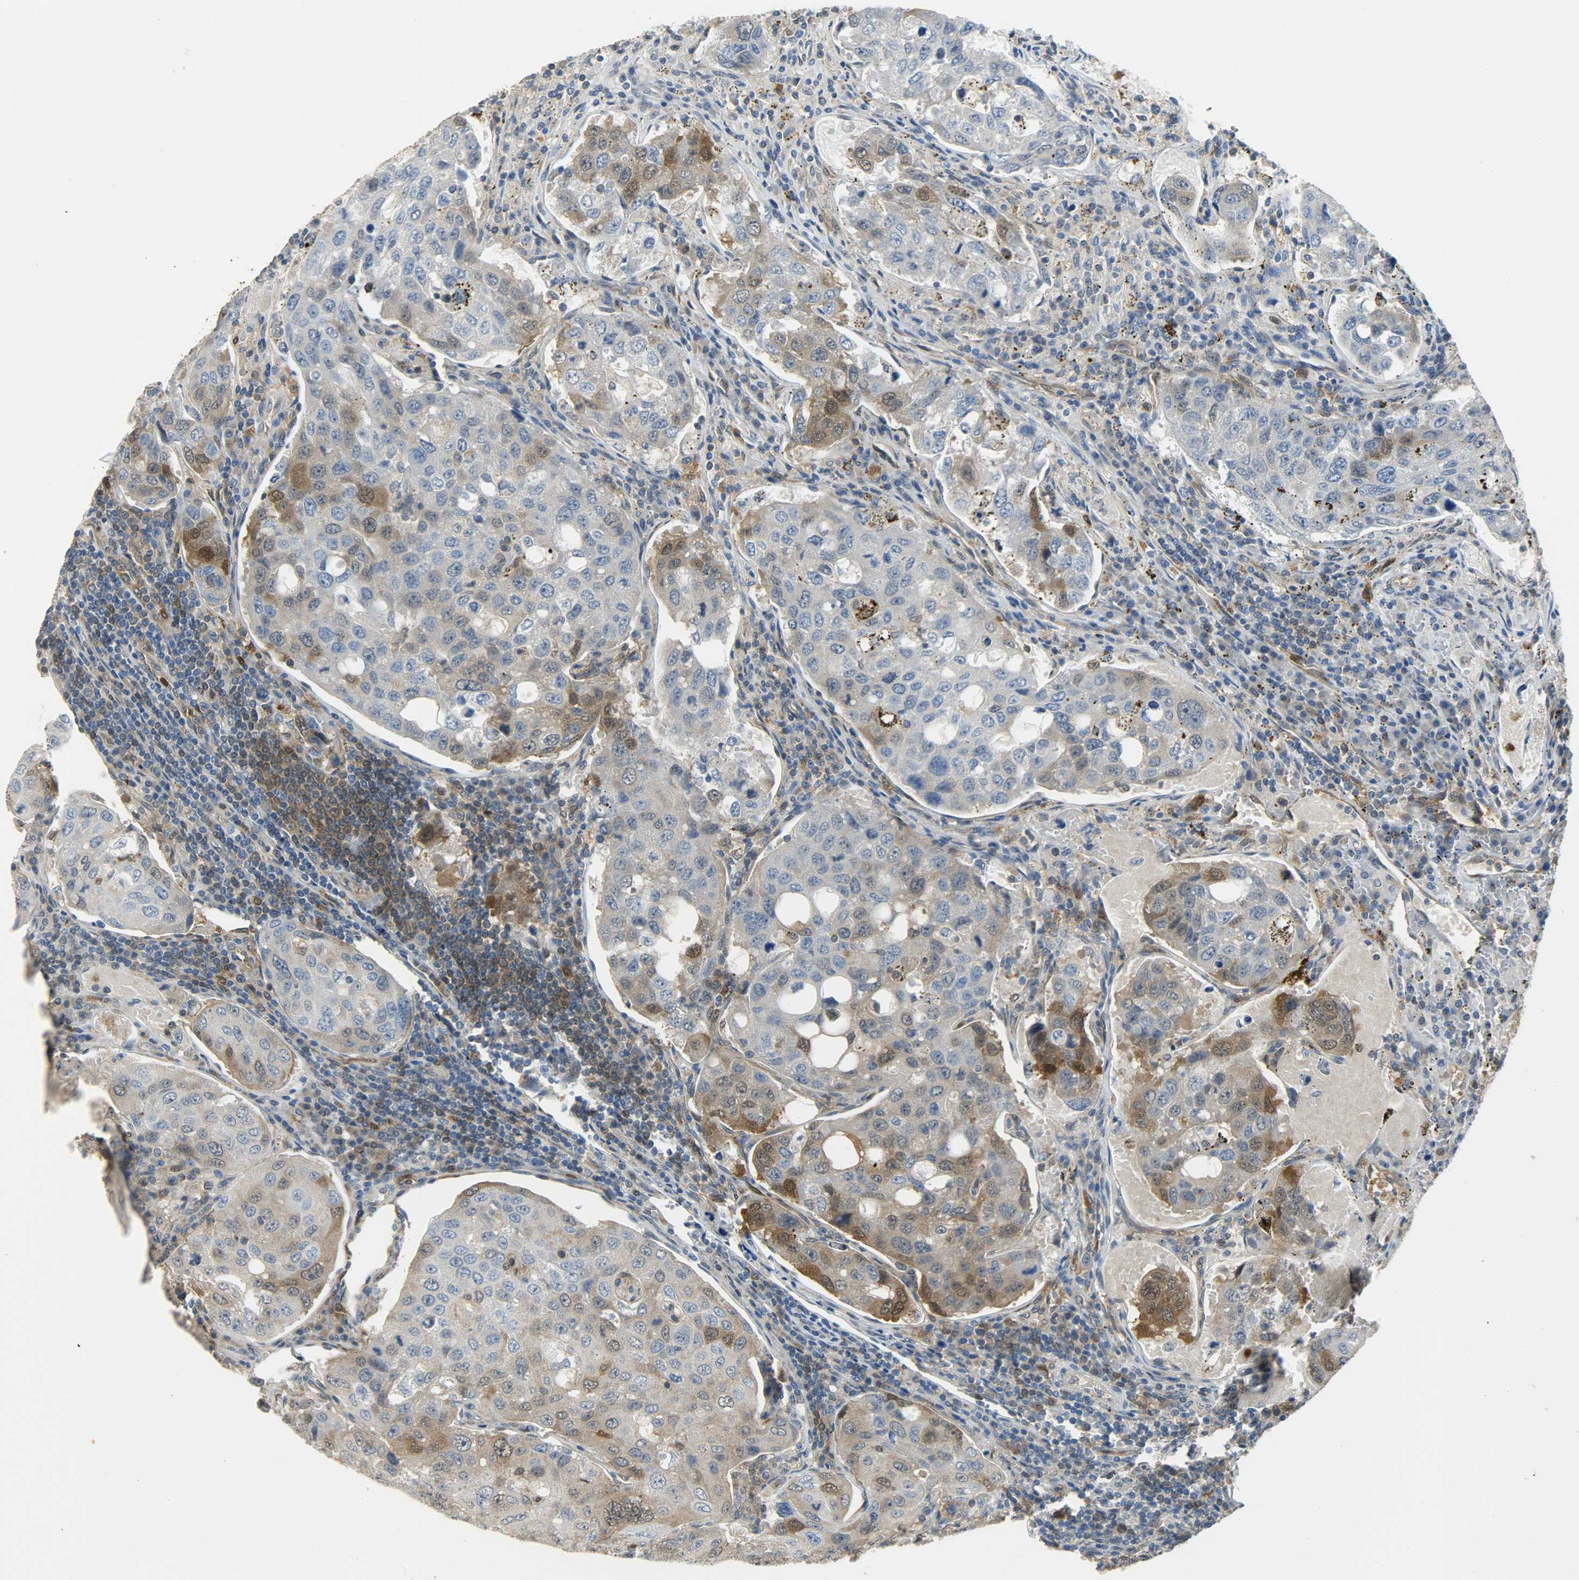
{"staining": {"intensity": "strong", "quantity": "<25%", "location": "cytoplasmic/membranous,nuclear"}, "tissue": "urothelial cancer", "cell_type": "Tumor cells", "image_type": "cancer", "snomed": [{"axis": "morphology", "description": "Urothelial carcinoma, High grade"}, {"axis": "topography", "description": "Lymph node"}, {"axis": "topography", "description": "Urinary bladder"}], "caption": "Tumor cells exhibit medium levels of strong cytoplasmic/membranous and nuclear expression in about <25% of cells in human urothelial cancer. (DAB = brown stain, brightfield microscopy at high magnification).", "gene": "EIF4EBP1", "patient": {"sex": "male", "age": 51}}